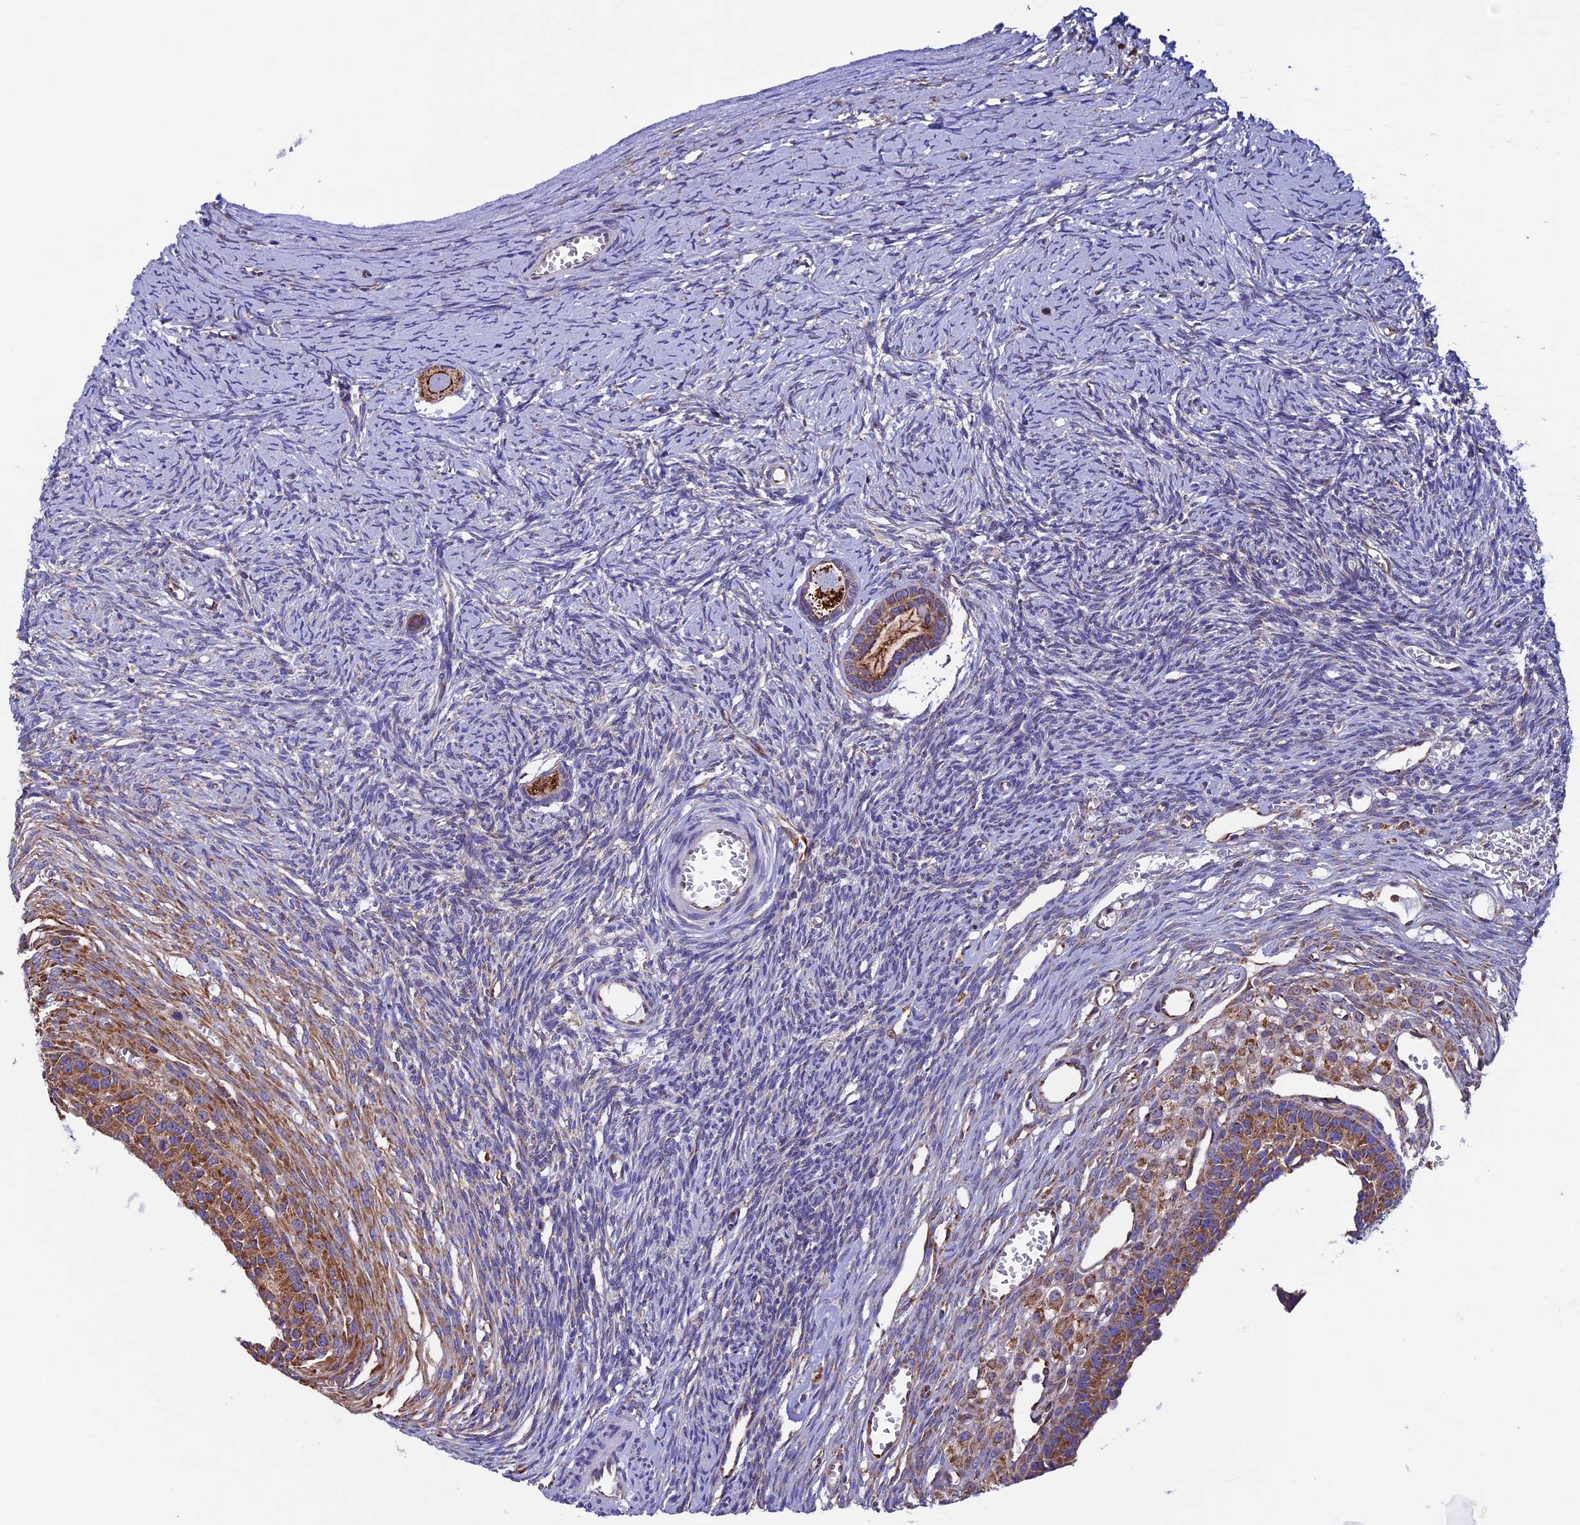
{"staining": {"intensity": "strong", "quantity": ">75%", "location": "cytoplasmic/membranous"}, "tissue": "ovary", "cell_type": "Follicle cells", "image_type": "normal", "snomed": [{"axis": "morphology", "description": "Normal tissue, NOS"}, {"axis": "topography", "description": "Ovary"}], "caption": "The immunohistochemical stain shows strong cytoplasmic/membranous expression in follicle cells of unremarkable ovary. (DAB (3,3'-diaminobenzidine) = brown stain, brightfield microscopy at high magnification).", "gene": "SLC9A5", "patient": {"sex": "female", "age": 39}}